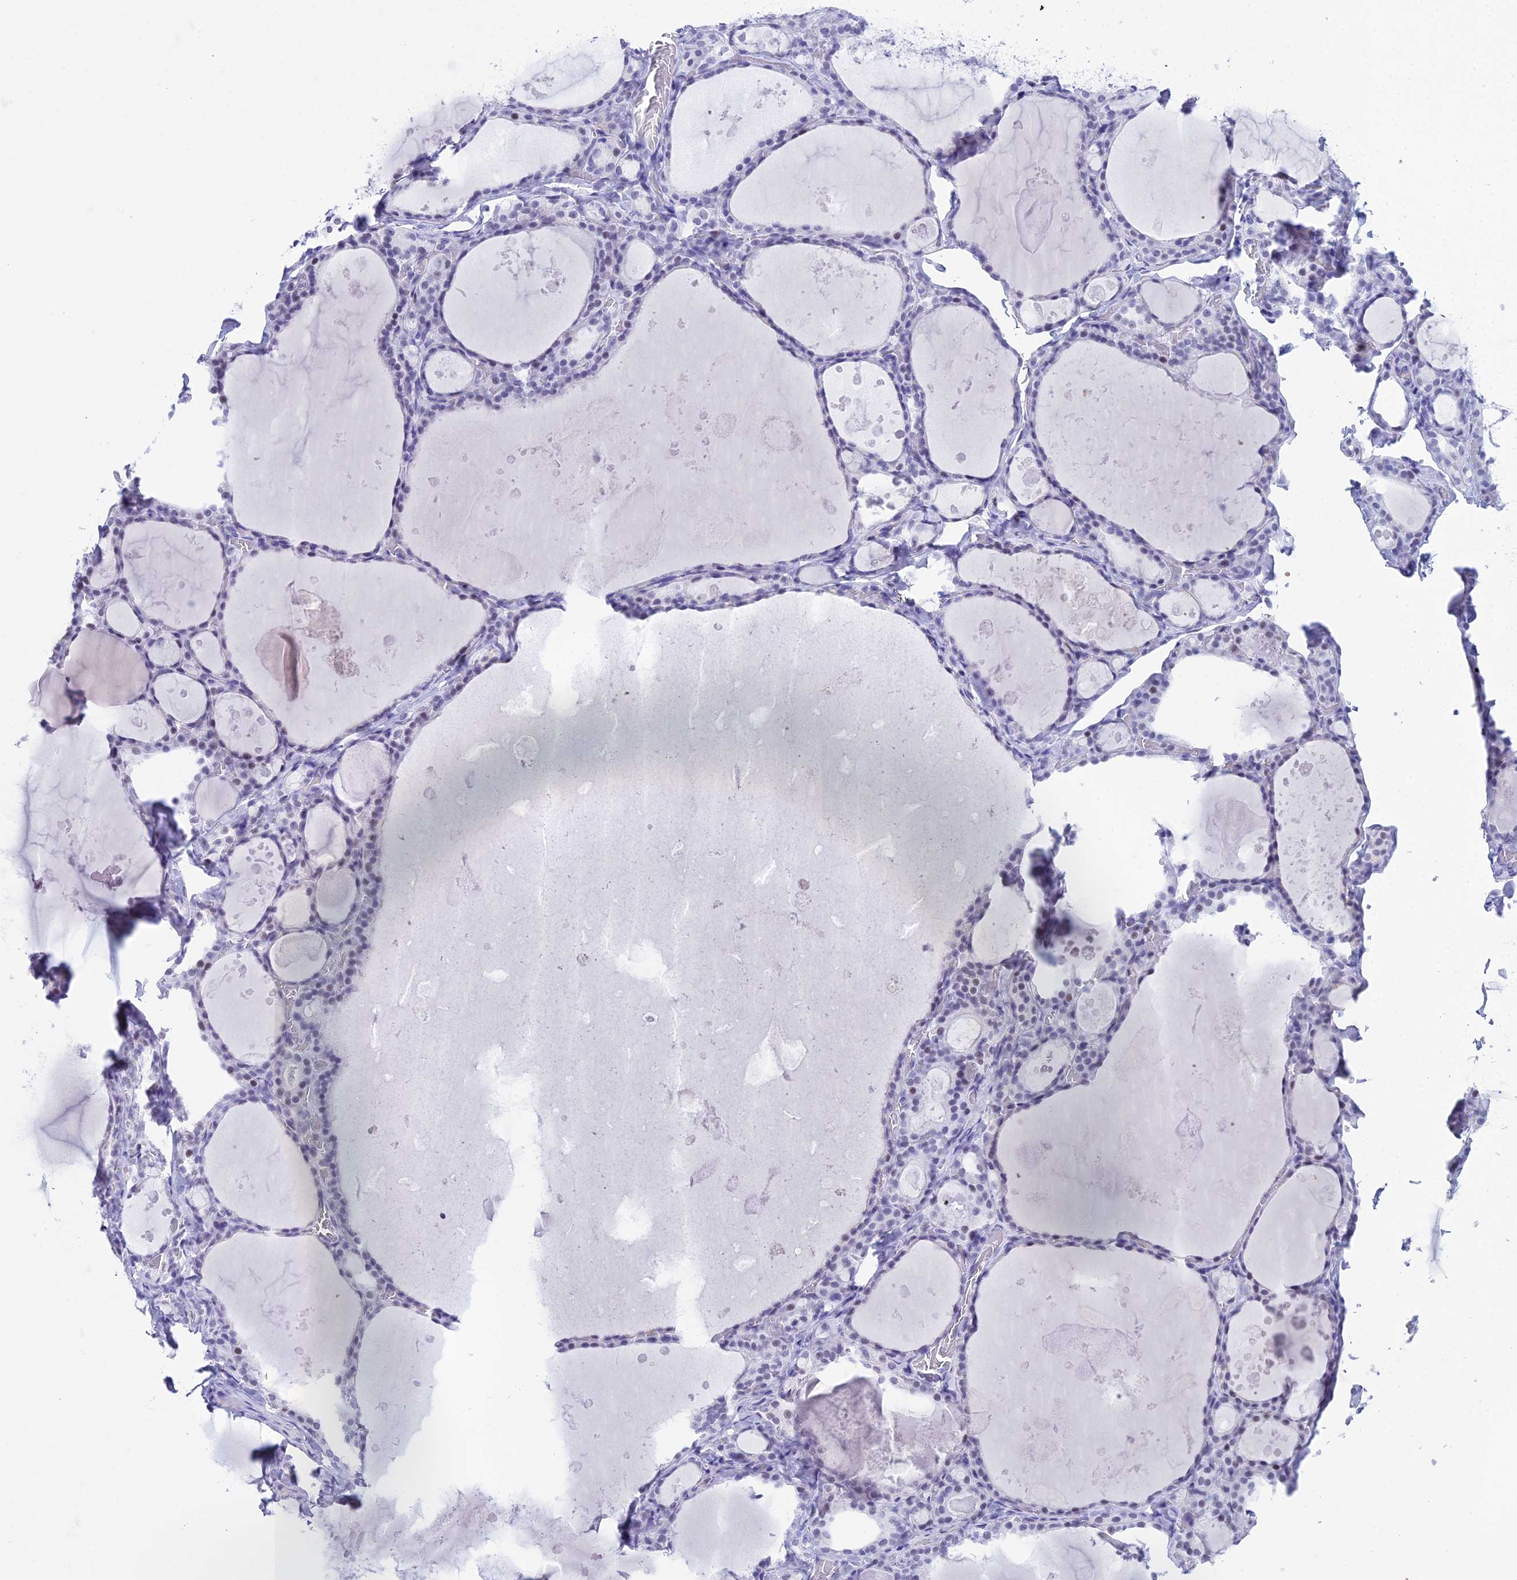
{"staining": {"intensity": "negative", "quantity": "none", "location": "none"}, "tissue": "thyroid gland", "cell_type": "Glandular cells", "image_type": "normal", "snomed": [{"axis": "morphology", "description": "Normal tissue, NOS"}, {"axis": "topography", "description": "Thyroid gland"}], "caption": "High power microscopy image of an immunohistochemistry photomicrograph of benign thyroid gland, revealing no significant staining in glandular cells.", "gene": "RNPS1", "patient": {"sex": "male", "age": 56}}